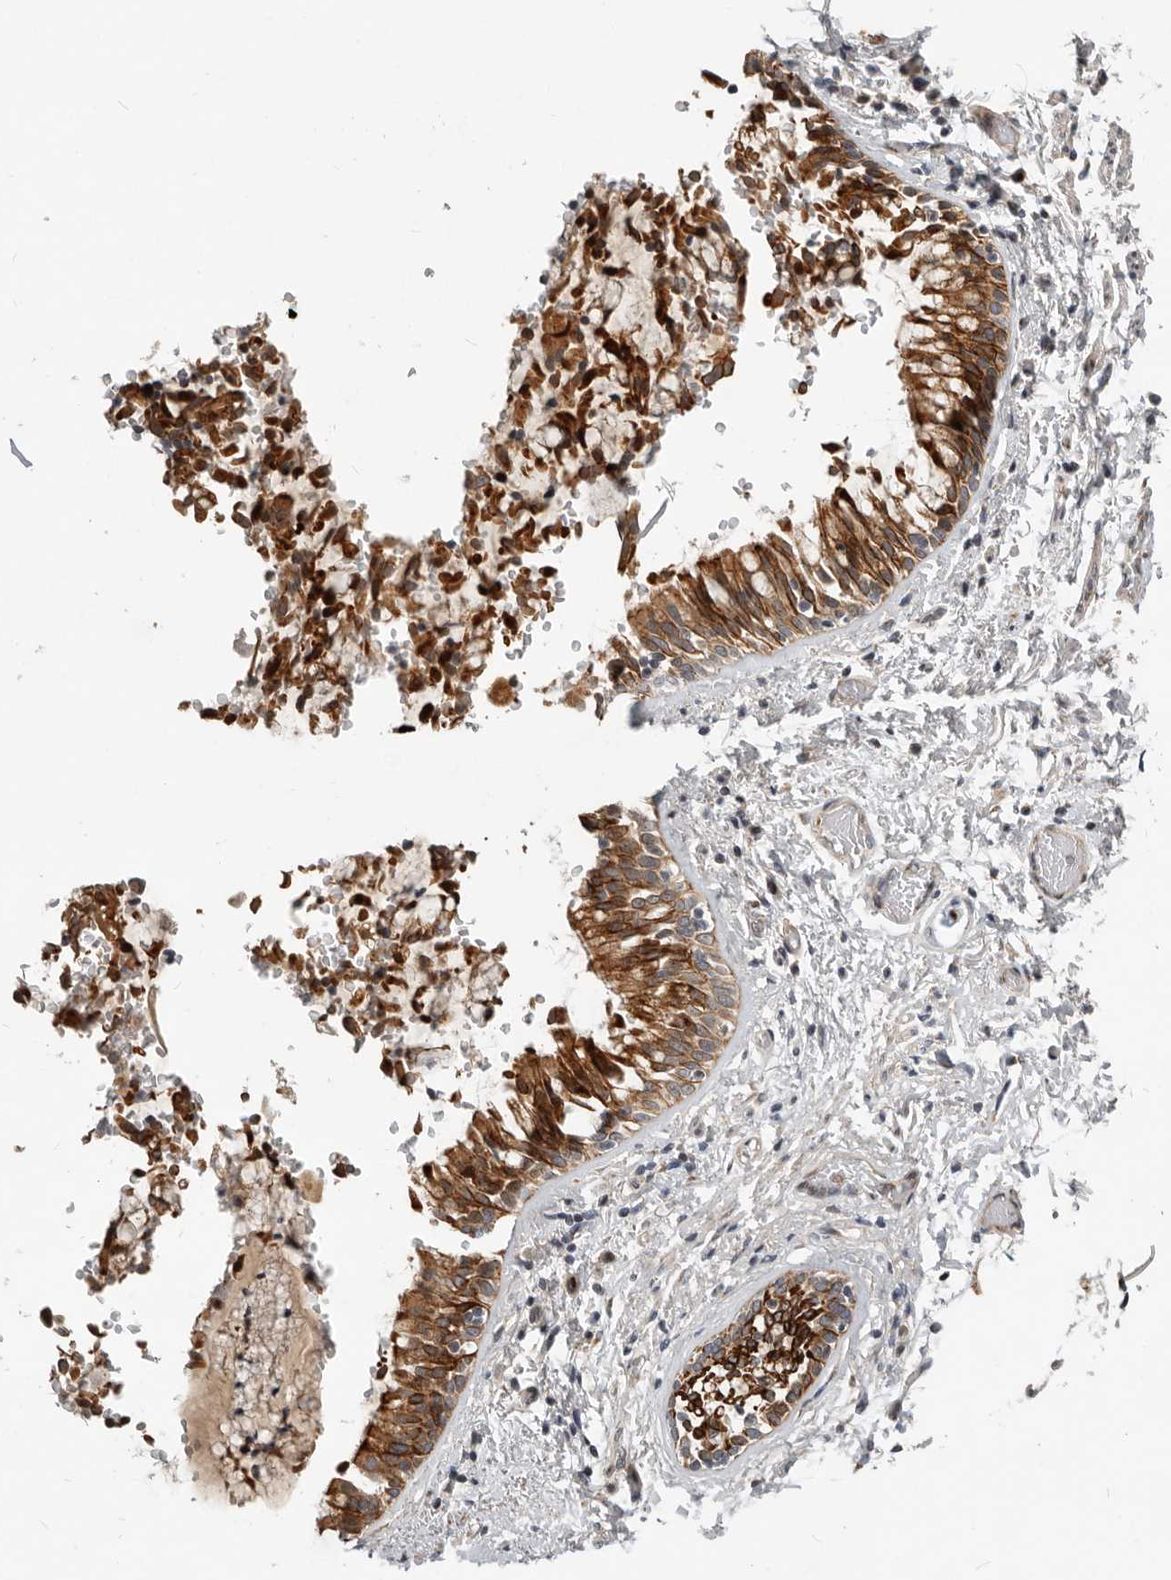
{"staining": {"intensity": "strong", "quantity": ">75%", "location": "cytoplasmic/membranous"}, "tissue": "bronchus", "cell_type": "Respiratory epithelial cells", "image_type": "normal", "snomed": [{"axis": "morphology", "description": "Normal tissue, NOS"}, {"axis": "morphology", "description": "Inflammation, NOS"}, {"axis": "topography", "description": "Cartilage tissue"}, {"axis": "topography", "description": "Bronchus"}, {"axis": "topography", "description": "Lung"}], "caption": "High-magnification brightfield microscopy of benign bronchus stained with DAB (brown) and counterstained with hematoxylin (blue). respiratory epithelial cells exhibit strong cytoplasmic/membranous staining is seen in about>75% of cells. Using DAB (3,3'-diaminobenzidine) (brown) and hematoxylin (blue) stains, captured at high magnification using brightfield microscopy.", "gene": "NPY4R2", "patient": {"sex": "female", "age": 64}}